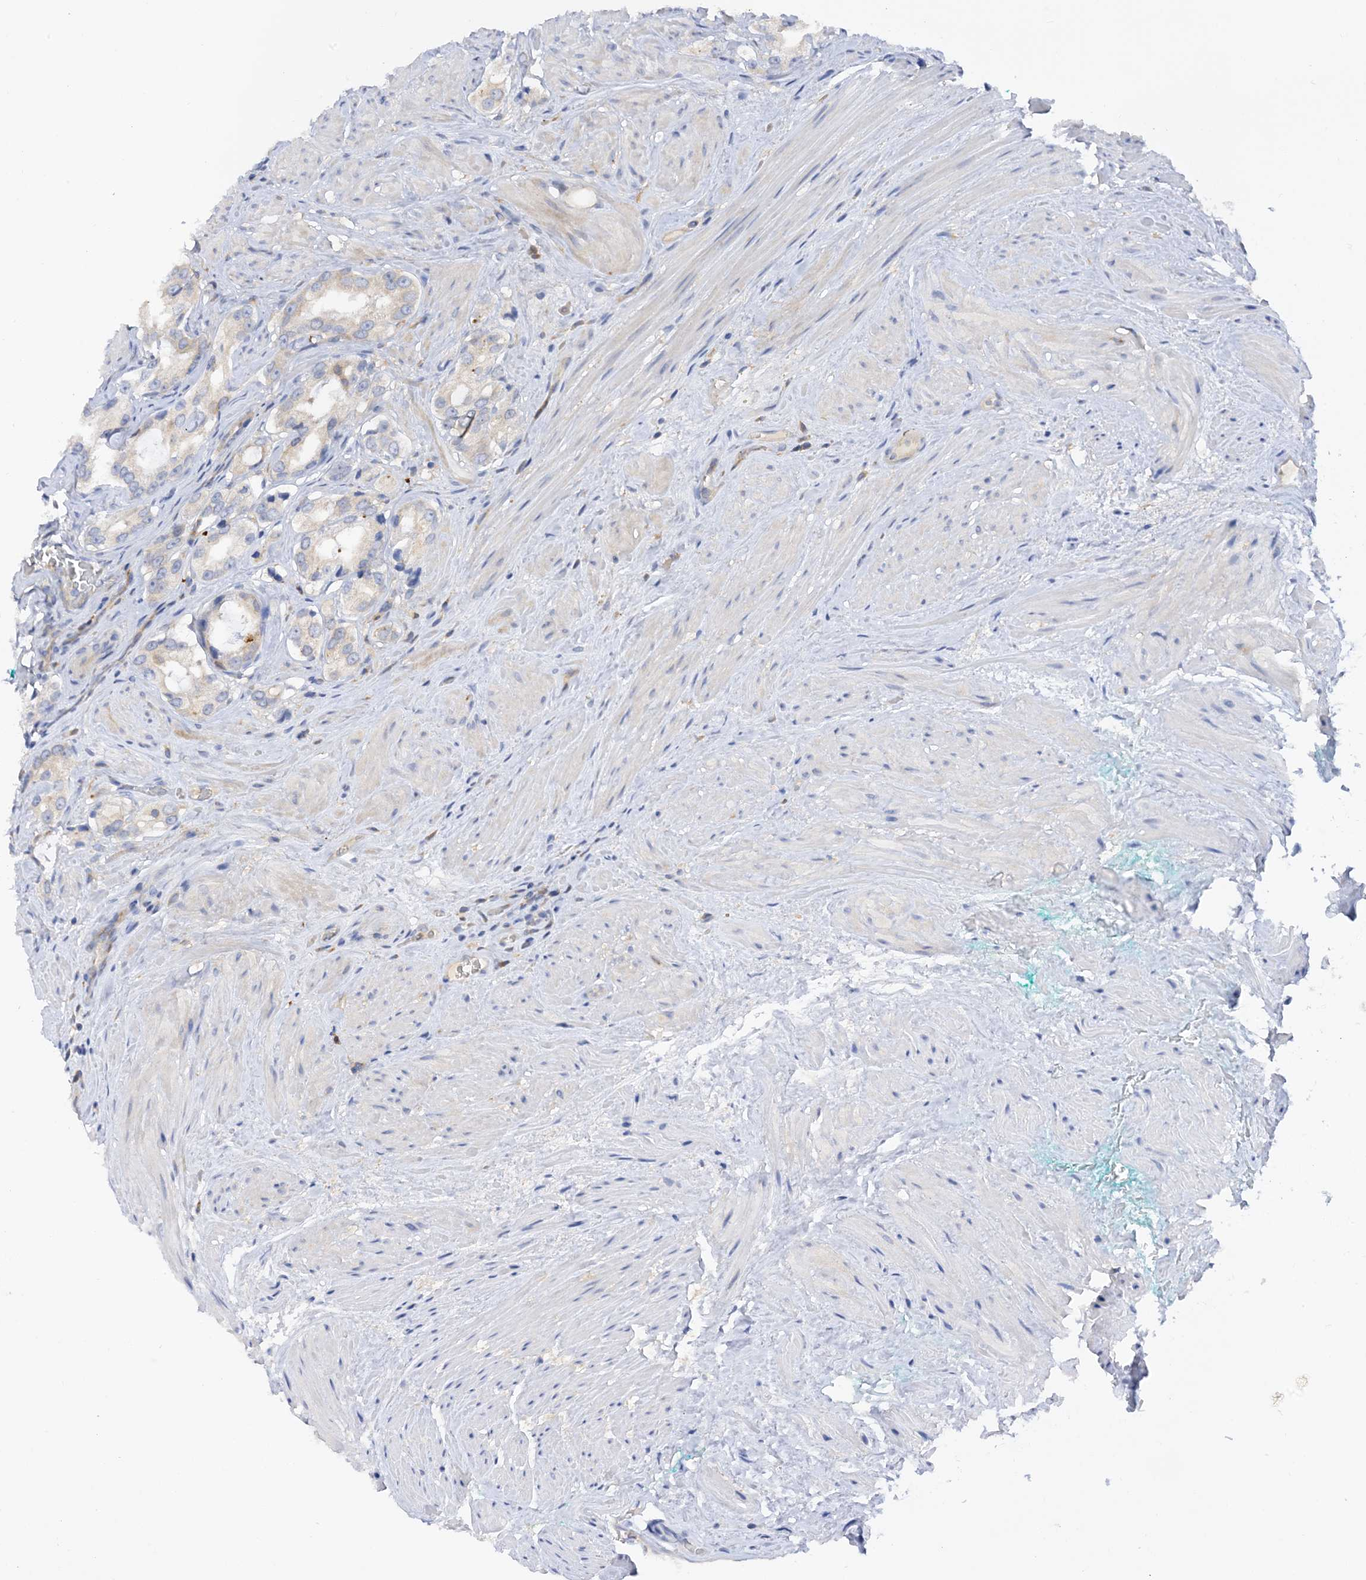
{"staining": {"intensity": "negative", "quantity": "none", "location": "none"}, "tissue": "prostate cancer", "cell_type": "Tumor cells", "image_type": "cancer", "snomed": [{"axis": "morphology", "description": "Adenocarcinoma, Low grade"}, {"axis": "topography", "description": "Prostate"}], "caption": "Adenocarcinoma (low-grade) (prostate) stained for a protein using IHC shows no positivity tumor cells.", "gene": "ARV1", "patient": {"sex": "male", "age": 54}}